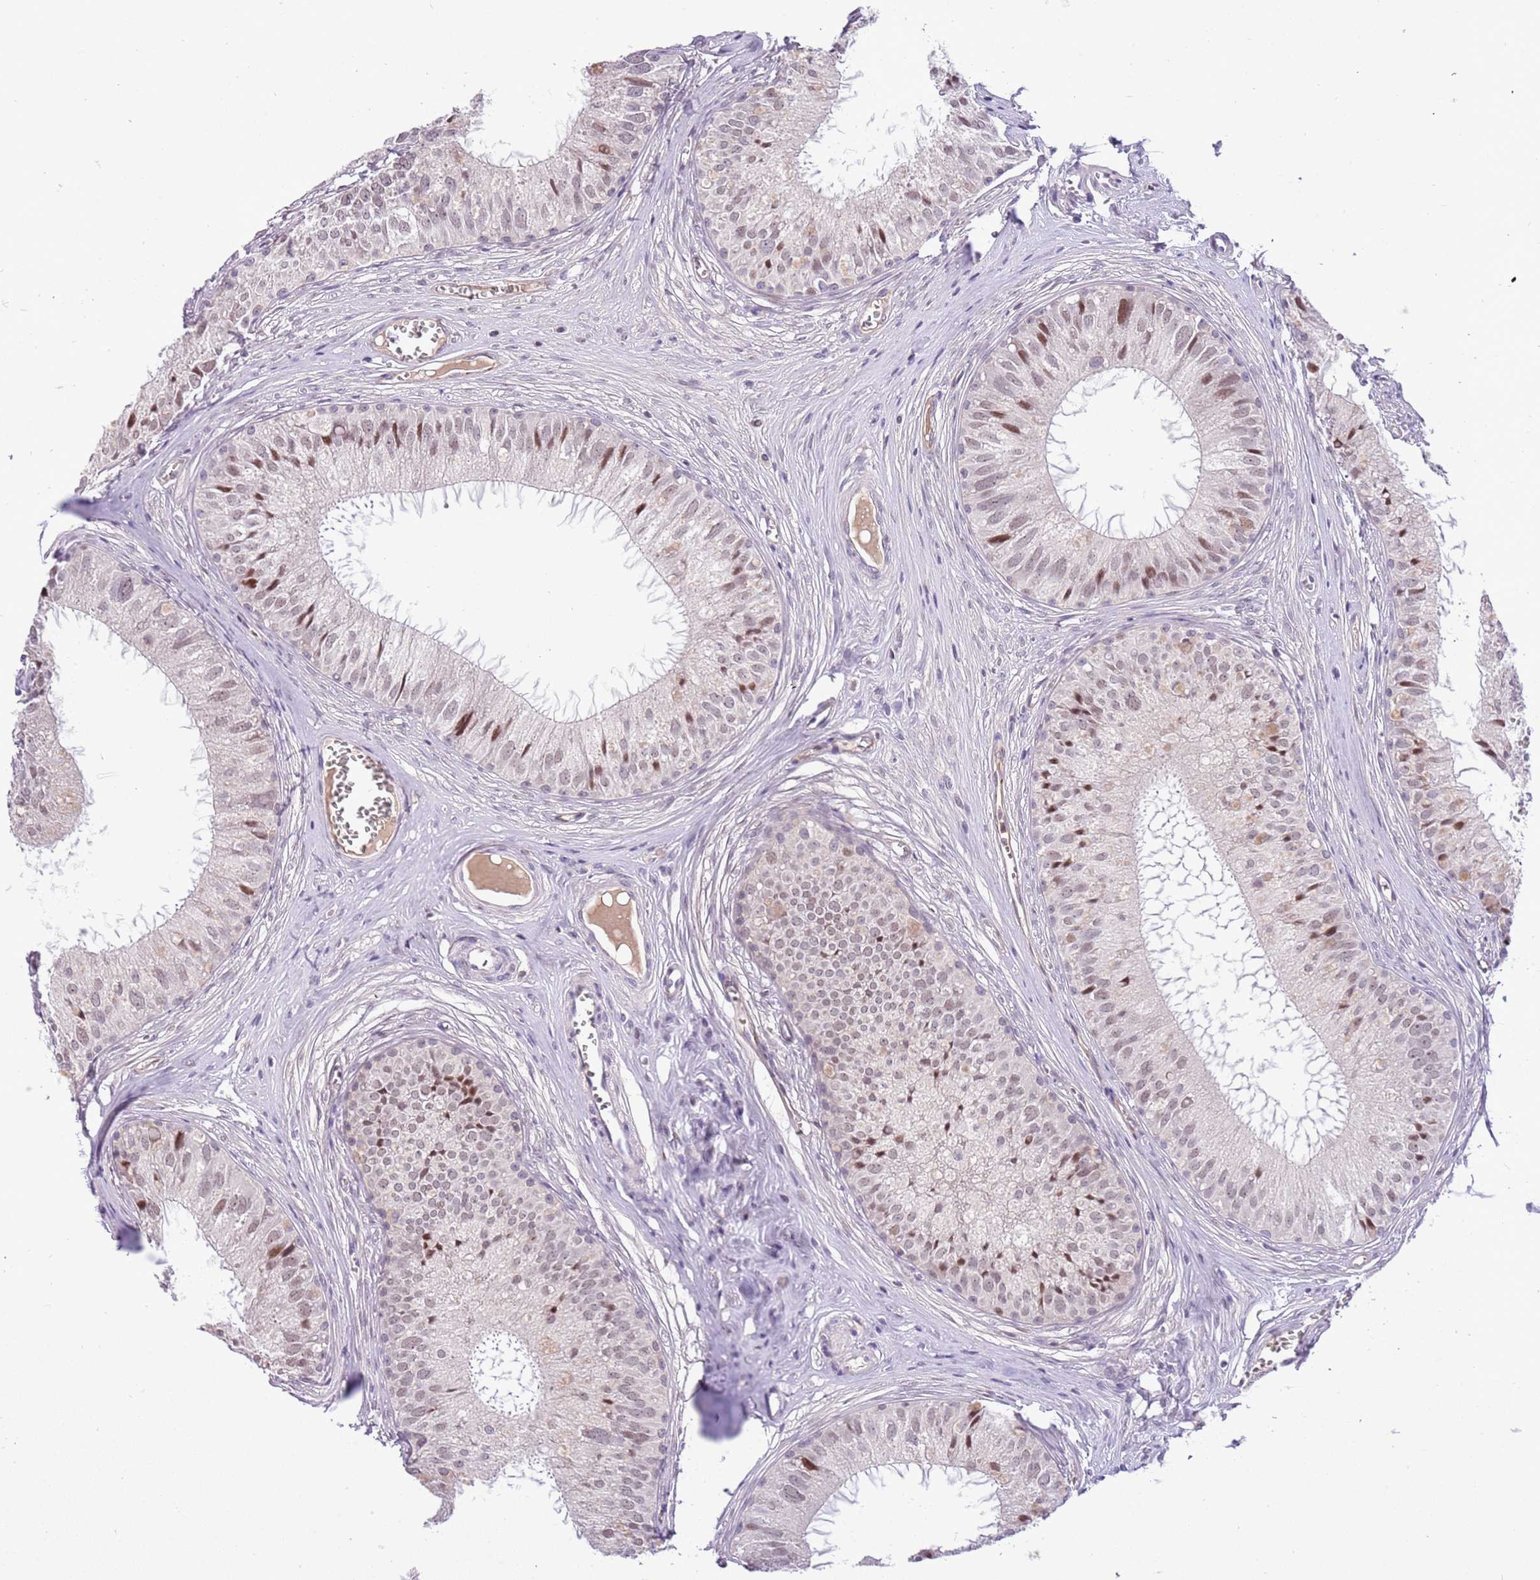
{"staining": {"intensity": "moderate", "quantity": "<25%", "location": "nuclear"}, "tissue": "epididymis", "cell_type": "Glandular cells", "image_type": "normal", "snomed": [{"axis": "morphology", "description": "Normal tissue, NOS"}, {"axis": "topography", "description": "Epididymis"}], "caption": "IHC (DAB) staining of unremarkable human epididymis exhibits moderate nuclear protein staining in about <25% of glandular cells. (IHC, brightfield microscopy, high magnification).", "gene": "MAGEF1", "patient": {"sex": "male", "age": 36}}